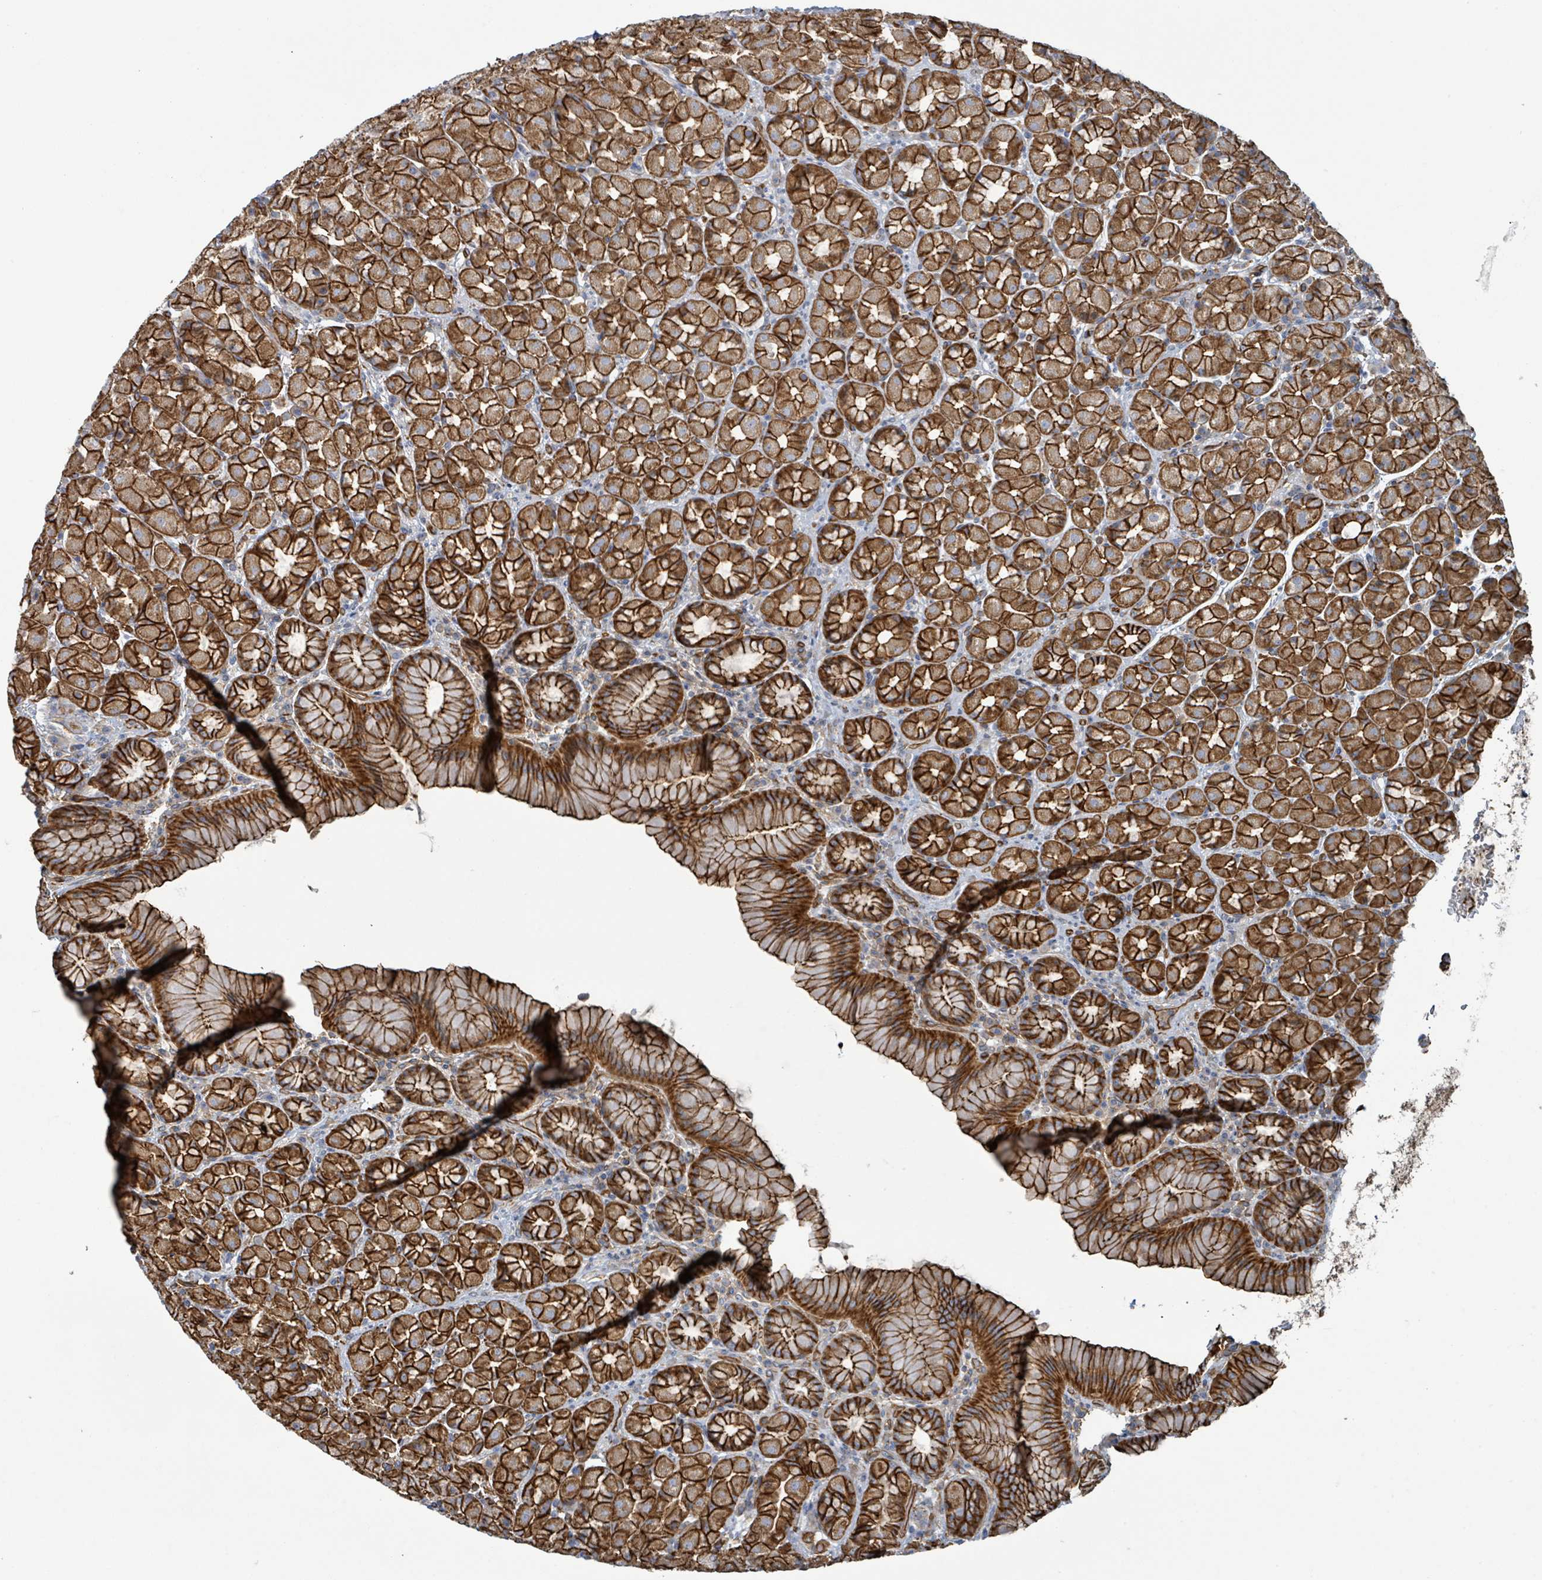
{"staining": {"intensity": "strong", "quantity": ">75%", "location": "cytoplasmic/membranous"}, "tissue": "stomach", "cell_type": "Glandular cells", "image_type": "normal", "snomed": [{"axis": "morphology", "description": "Normal tissue, NOS"}, {"axis": "topography", "description": "Stomach, upper"}, {"axis": "topography", "description": "Stomach"}], "caption": "Glandular cells show high levels of strong cytoplasmic/membranous positivity in approximately >75% of cells in unremarkable human stomach.", "gene": "LDOC1", "patient": {"sex": "male", "age": 68}}